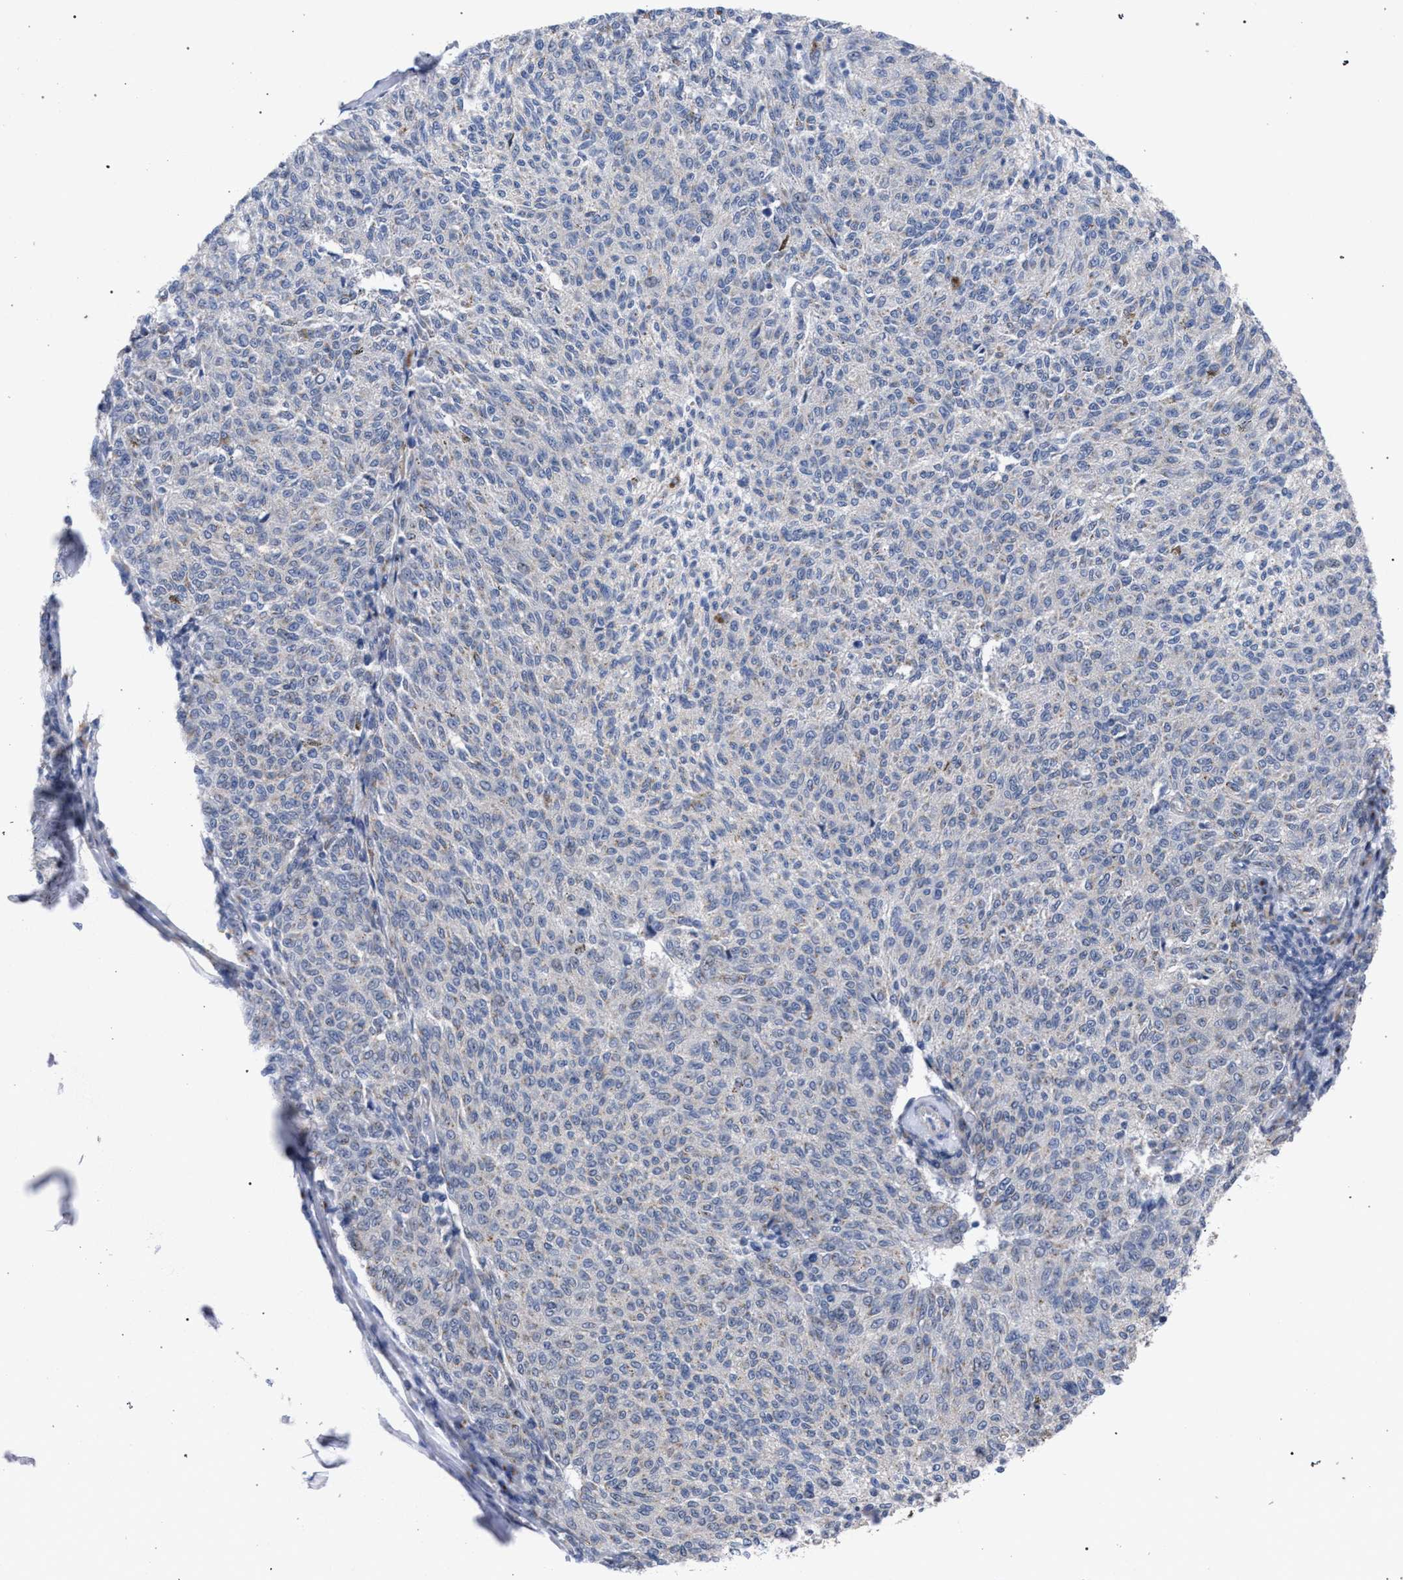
{"staining": {"intensity": "moderate", "quantity": "<25%", "location": "cytoplasmic/membranous"}, "tissue": "melanoma", "cell_type": "Tumor cells", "image_type": "cancer", "snomed": [{"axis": "morphology", "description": "Malignant melanoma, NOS"}, {"axis": "topography", "description": "Skin"}], "caption": "A brown stain labels moderate cytoplasmic/membranous staining of a protein in human melanoma tumor cells.", "gene": "GOLGA2", "patient": {"sex": "female", "age": 72}}